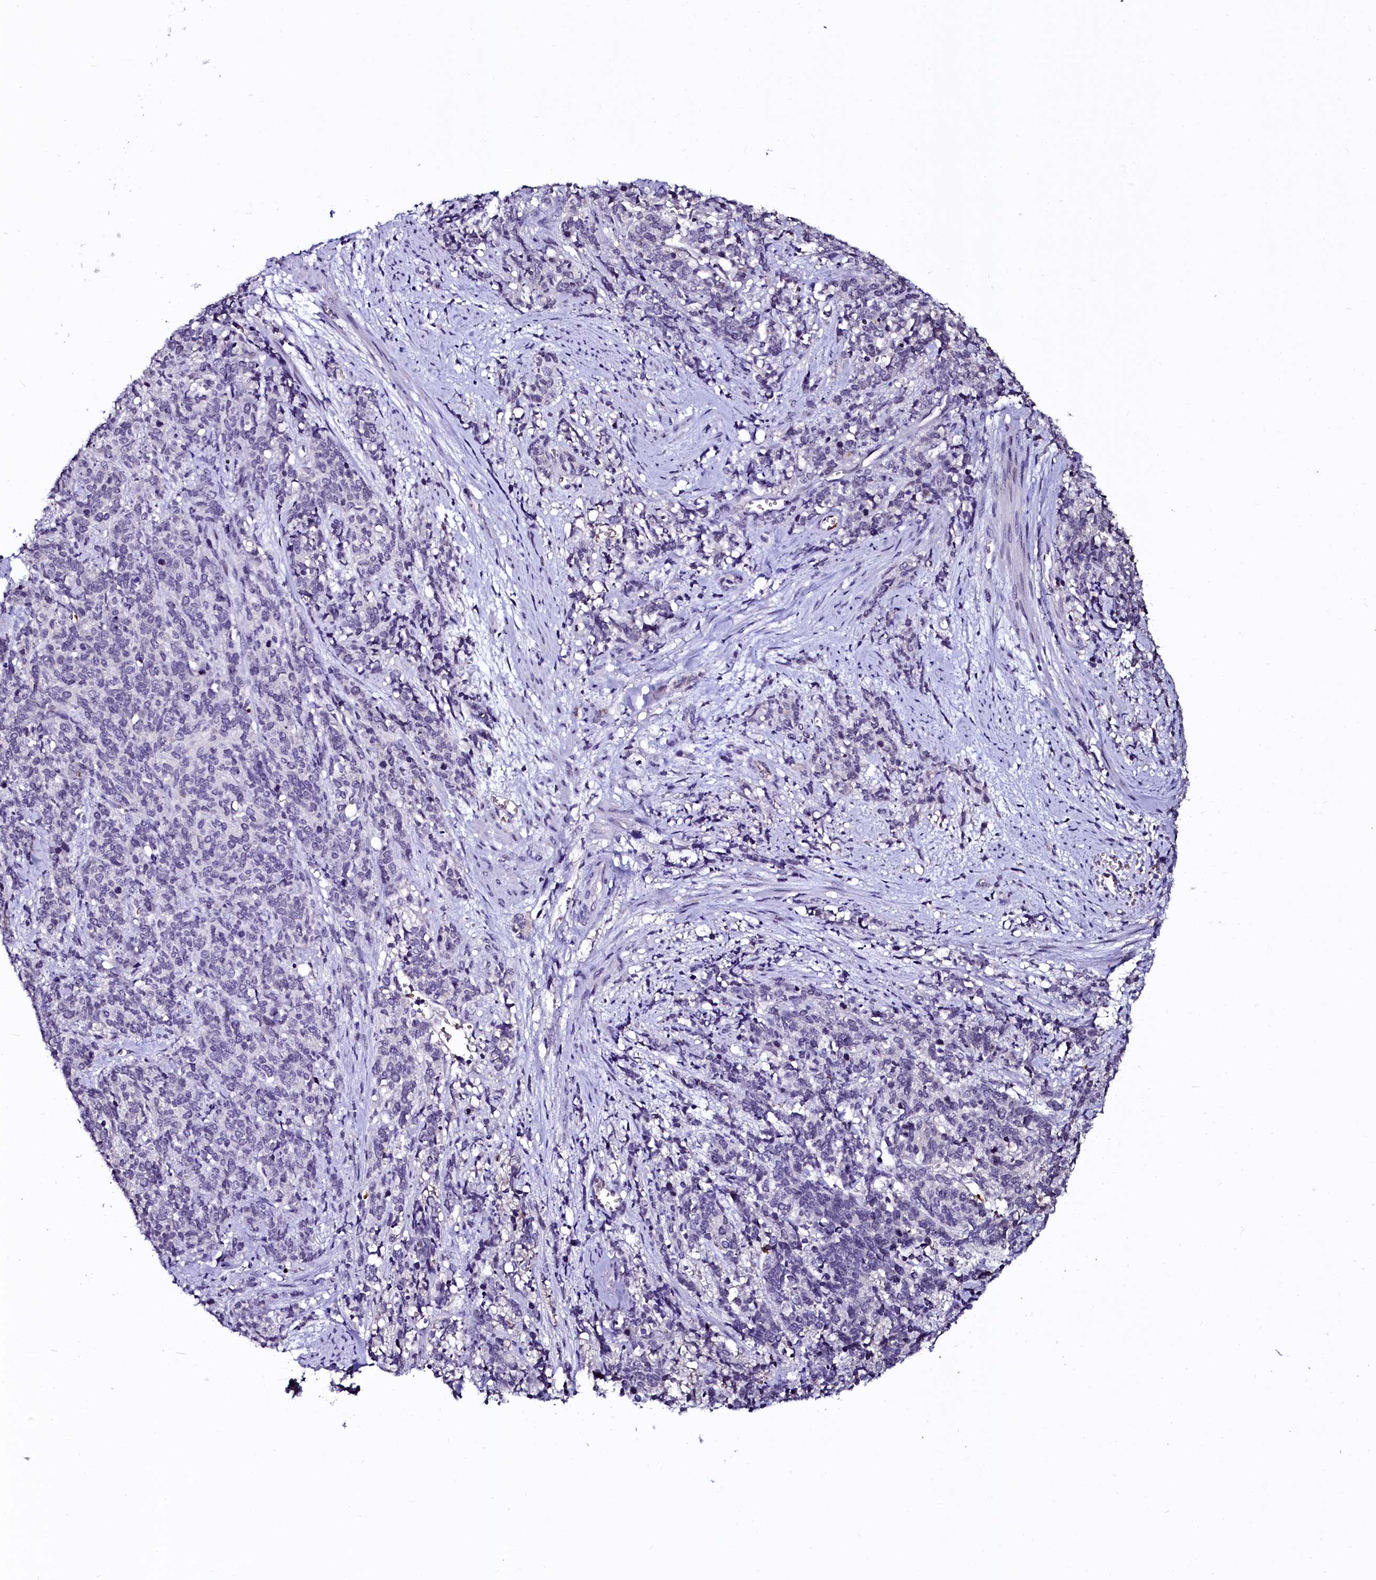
{"staining": {"intensity": "negative", "quantity": "none", "location": "none"}, "tissue": "cervical cancer", "cell_type": "Tumor cells", "image_type": "cancer", "snomed": [{"axis": "morphology", "description": "Squamous cell carcinoma, NOS"}, {"axis": "topography", "description": "Cervix"}], "caption": "DAB immunohistochemical staining of squamous cell carcinoma (cervical) exhibits no significant positivity in tumor cells.", "gene": "CTDSPL2", "patient": {"sex": "female", "age": 60}}